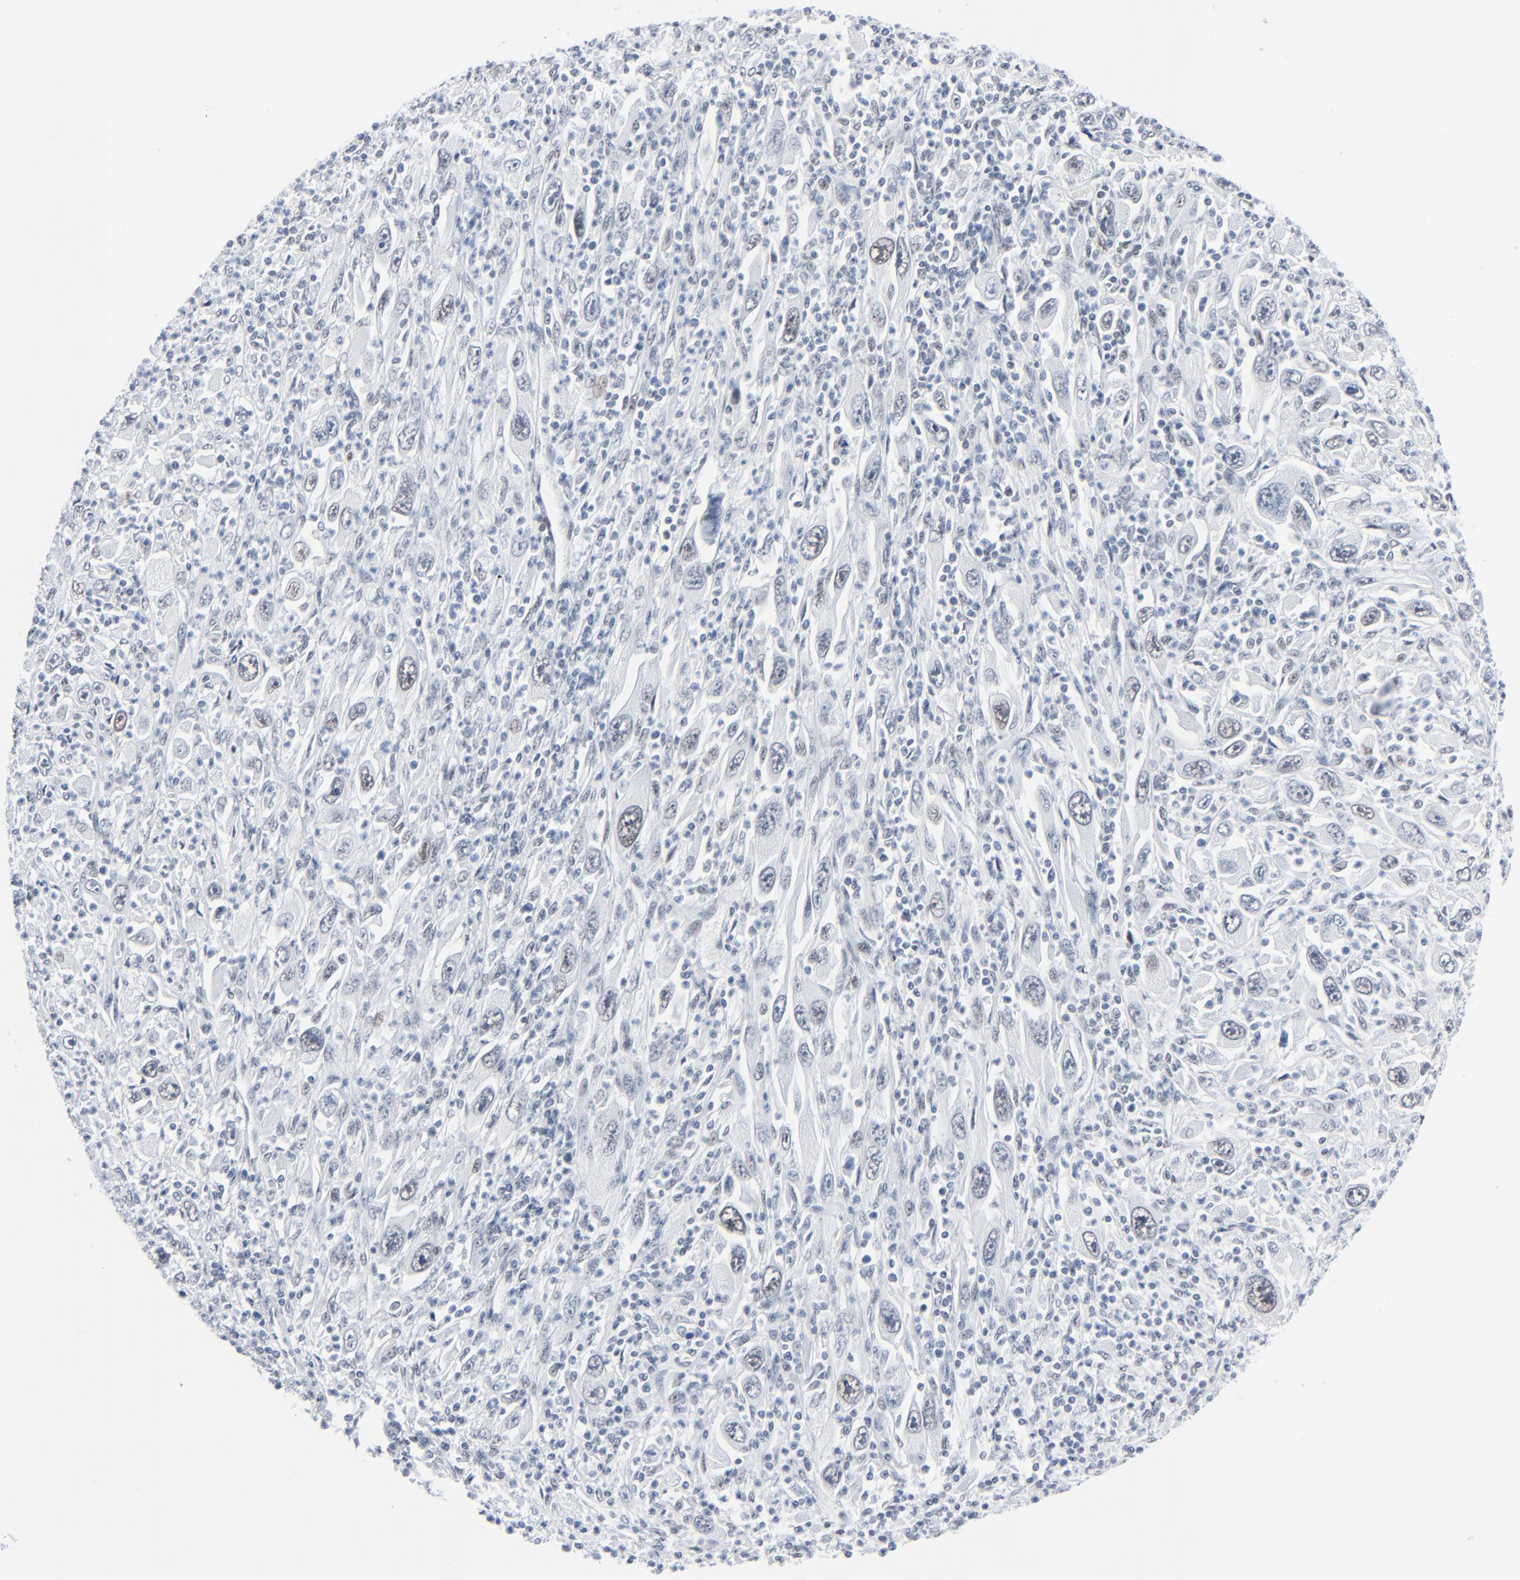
{"staining": {"intensity": "weak", "quantity": "<25%", "location": "nuclear"}, "tissue": "melanoma", "cell_type": "Tumor cells", "image_type": "cancer", "snomed": [{"axis": "morphology", "description": "Malignant melanoma, Metastatic site"}, {"axis": "topography", "description": "Skin"}], "caption": "Protein analysis of melanoma exhibits no significant staining in tumor cells.", "gene": "SIRT1", "patient": {"sex": "female", "age": 56}}